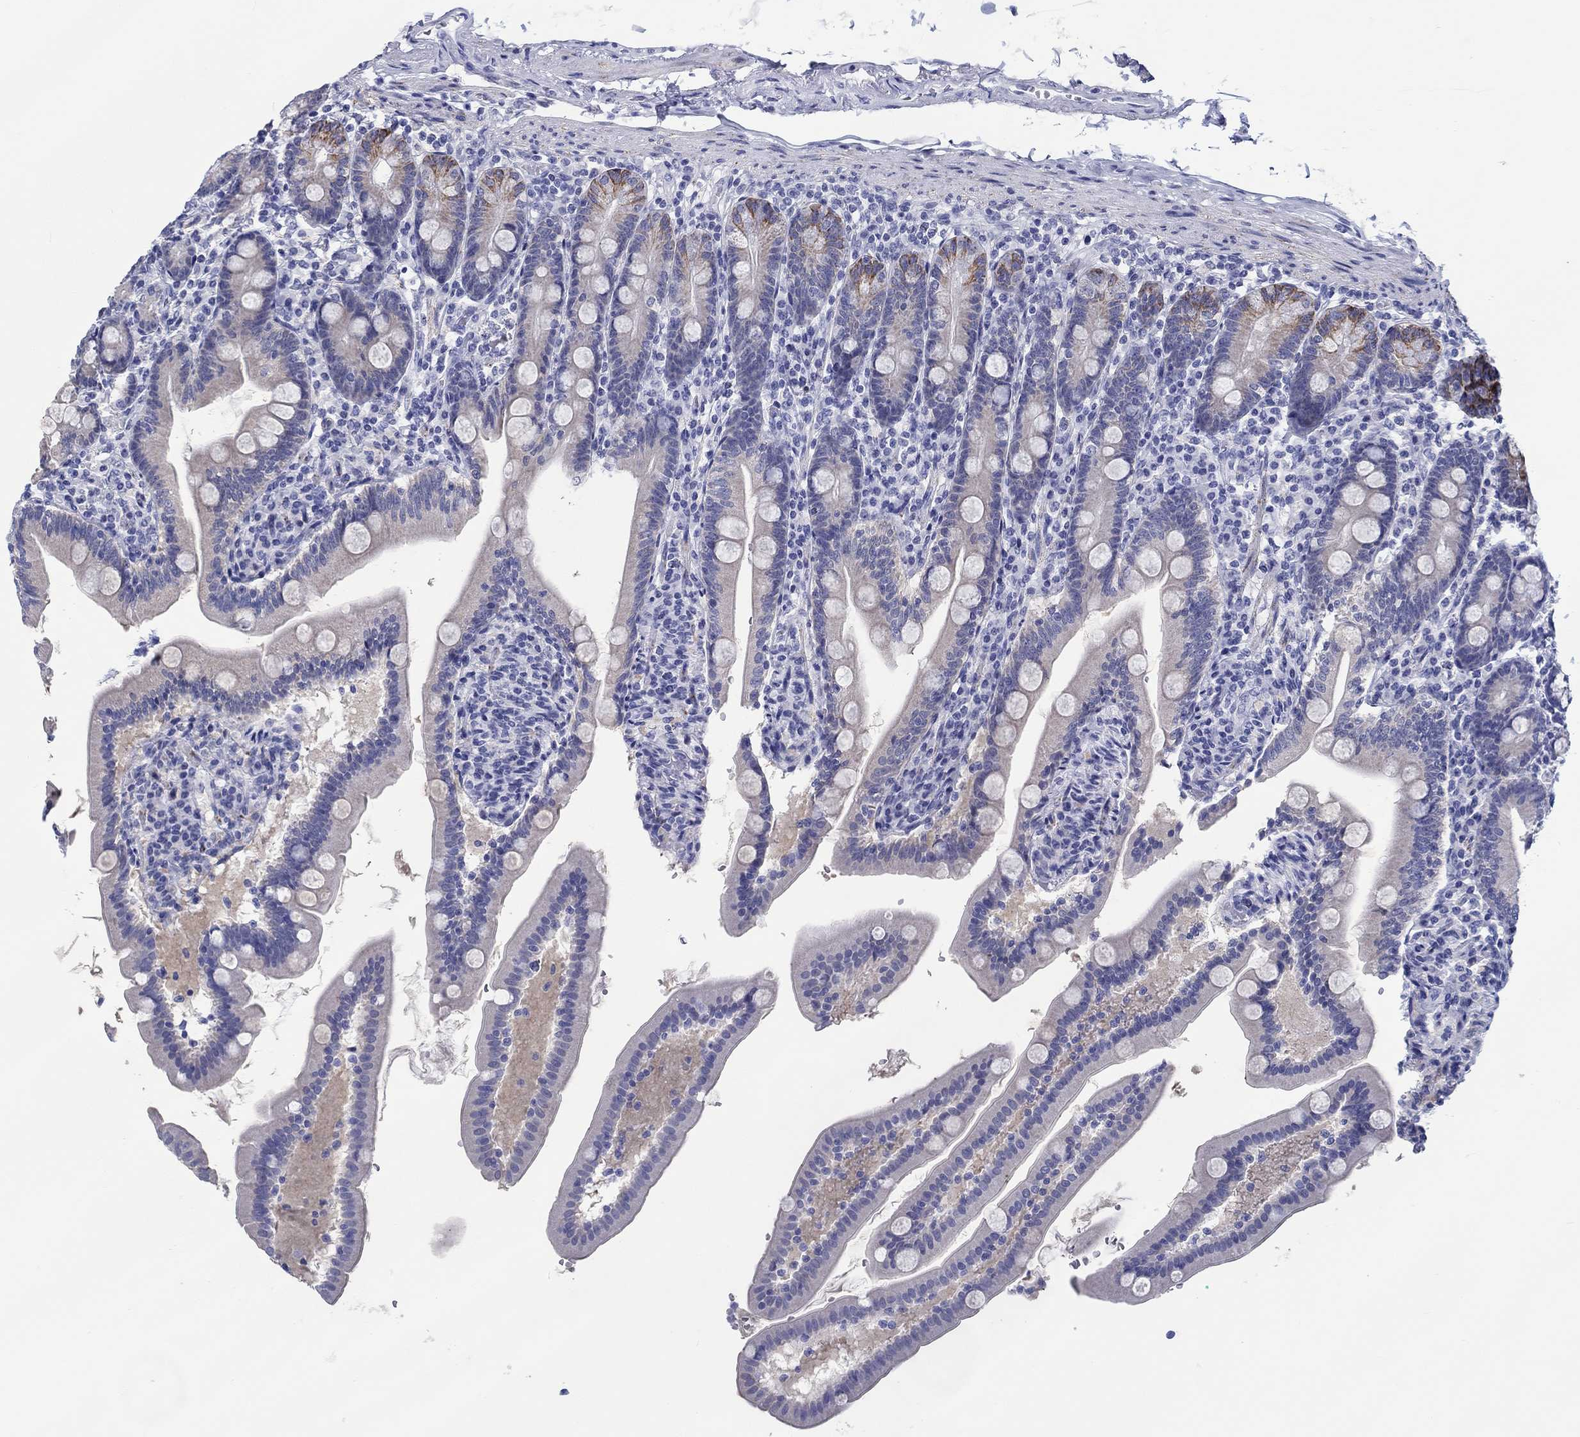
{"staining": {"intensity": "strong", "quantity": "<25%", "location": "cytoplasmic/membranous"}, "tissue": "duodenum", "cell_type": "Glandular cells", "image_type": "normal", "snomed": [{"axis": "morphology", "description": "Normal tissue, NOS"}, {"axis": "topography", "description": "Duodenum"}], "caption": "High-power microscopy captured an IHC photomicrograph of normal duodenum, revealing strong cytoplasmic/membranous staining in about <25% of glandular cells.", "gene": "H1", "patient": {"sex": "female", "age": 67}}